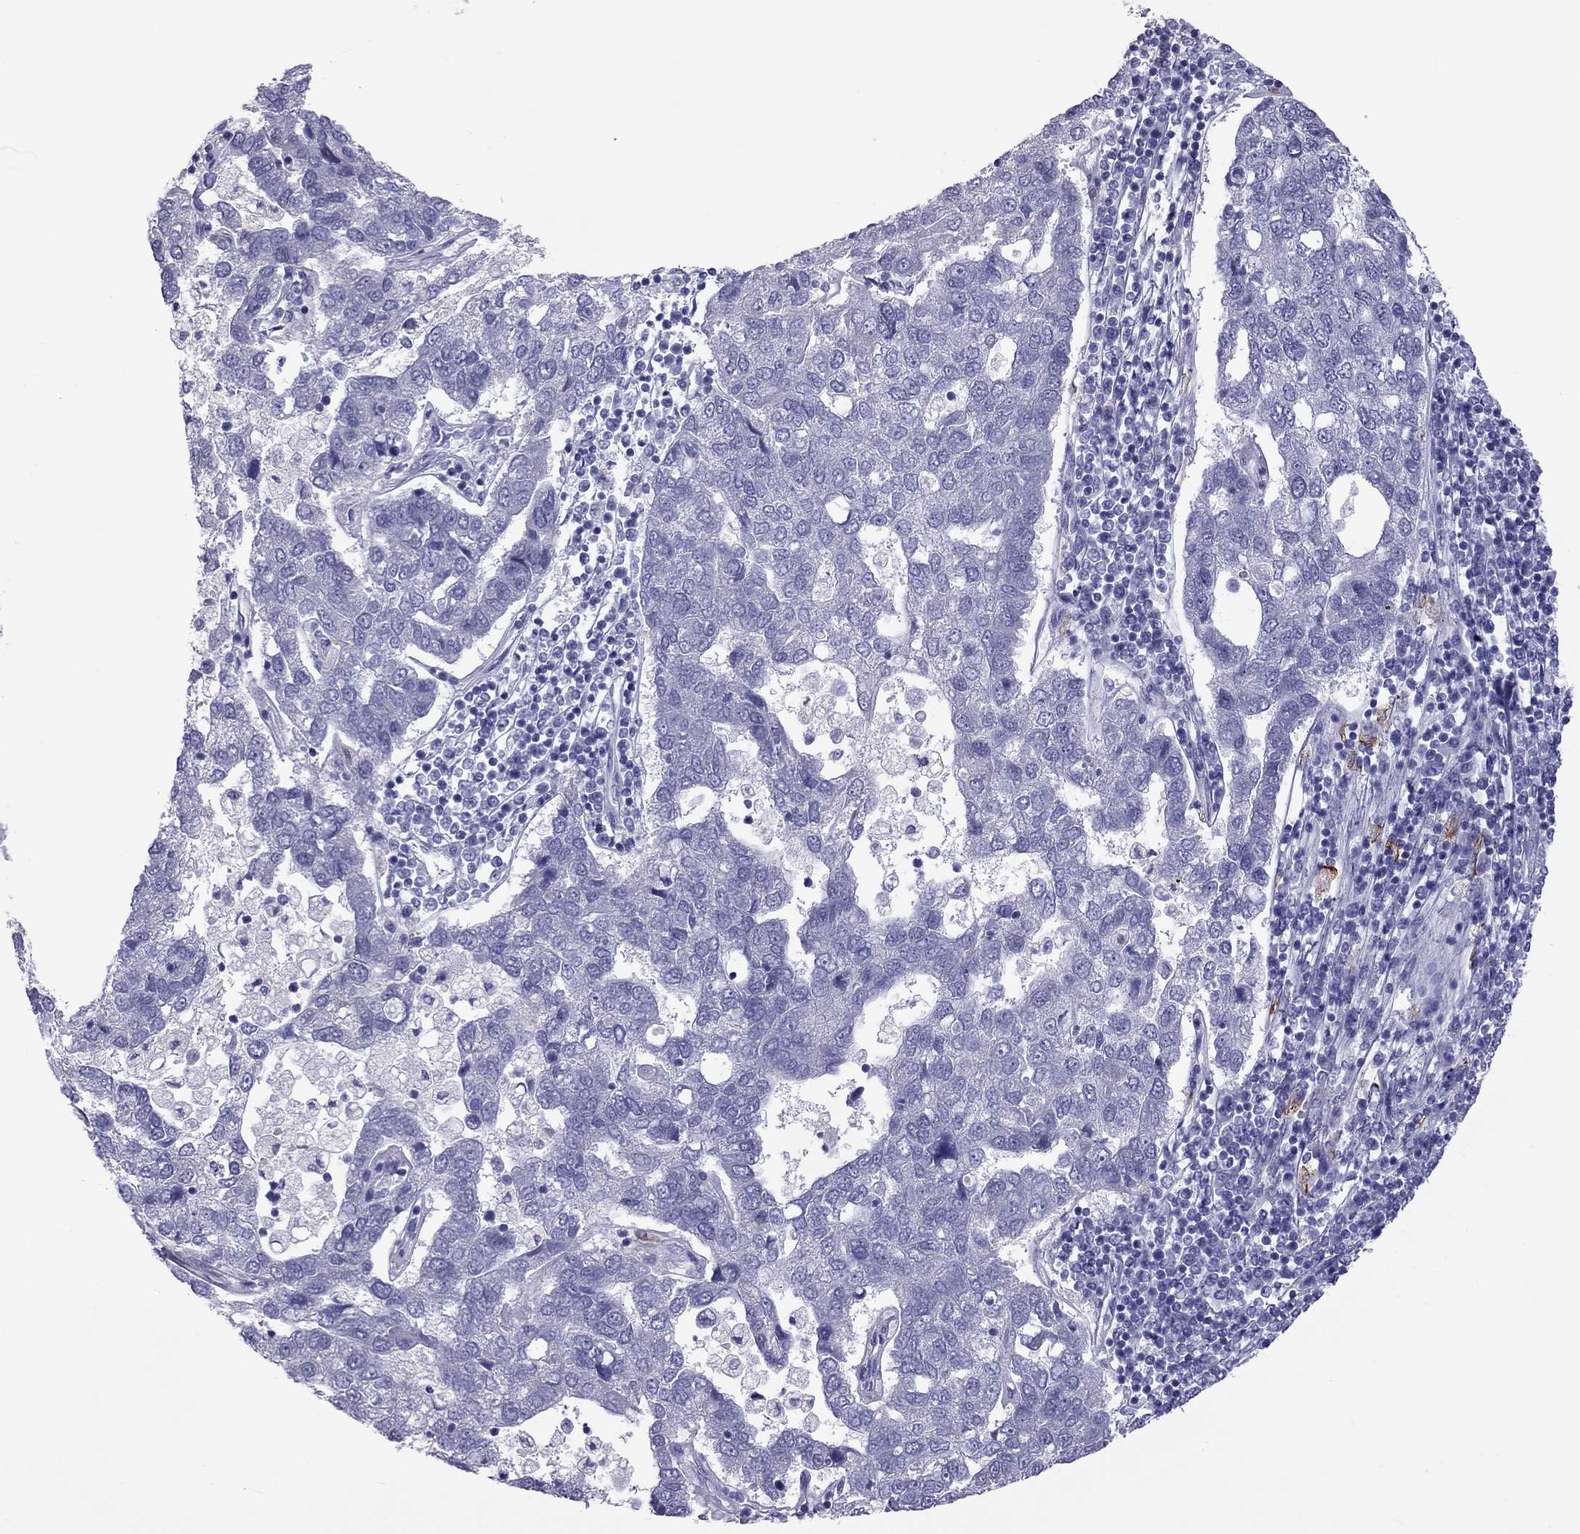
{"staining": {"intensity": "negative", "quantity": "none", "location": "none"}, "tissue": "pancreatic cancer", "cell_type": "Tumor cells", "image_type": "cancer", "snomed": [{"axis": "morphology", "description": "Adenocarcinoma, NOS"}, {"axis": "topography", "description": "Pancreas"}], "caption": "This is an immunohistochemistry photomicrograph of human pancreatic adenocarcinoma. There is no staining in tumor cells.", "gene": "PPP1R3A", "patient": {"sex": "female", "age": 61}}